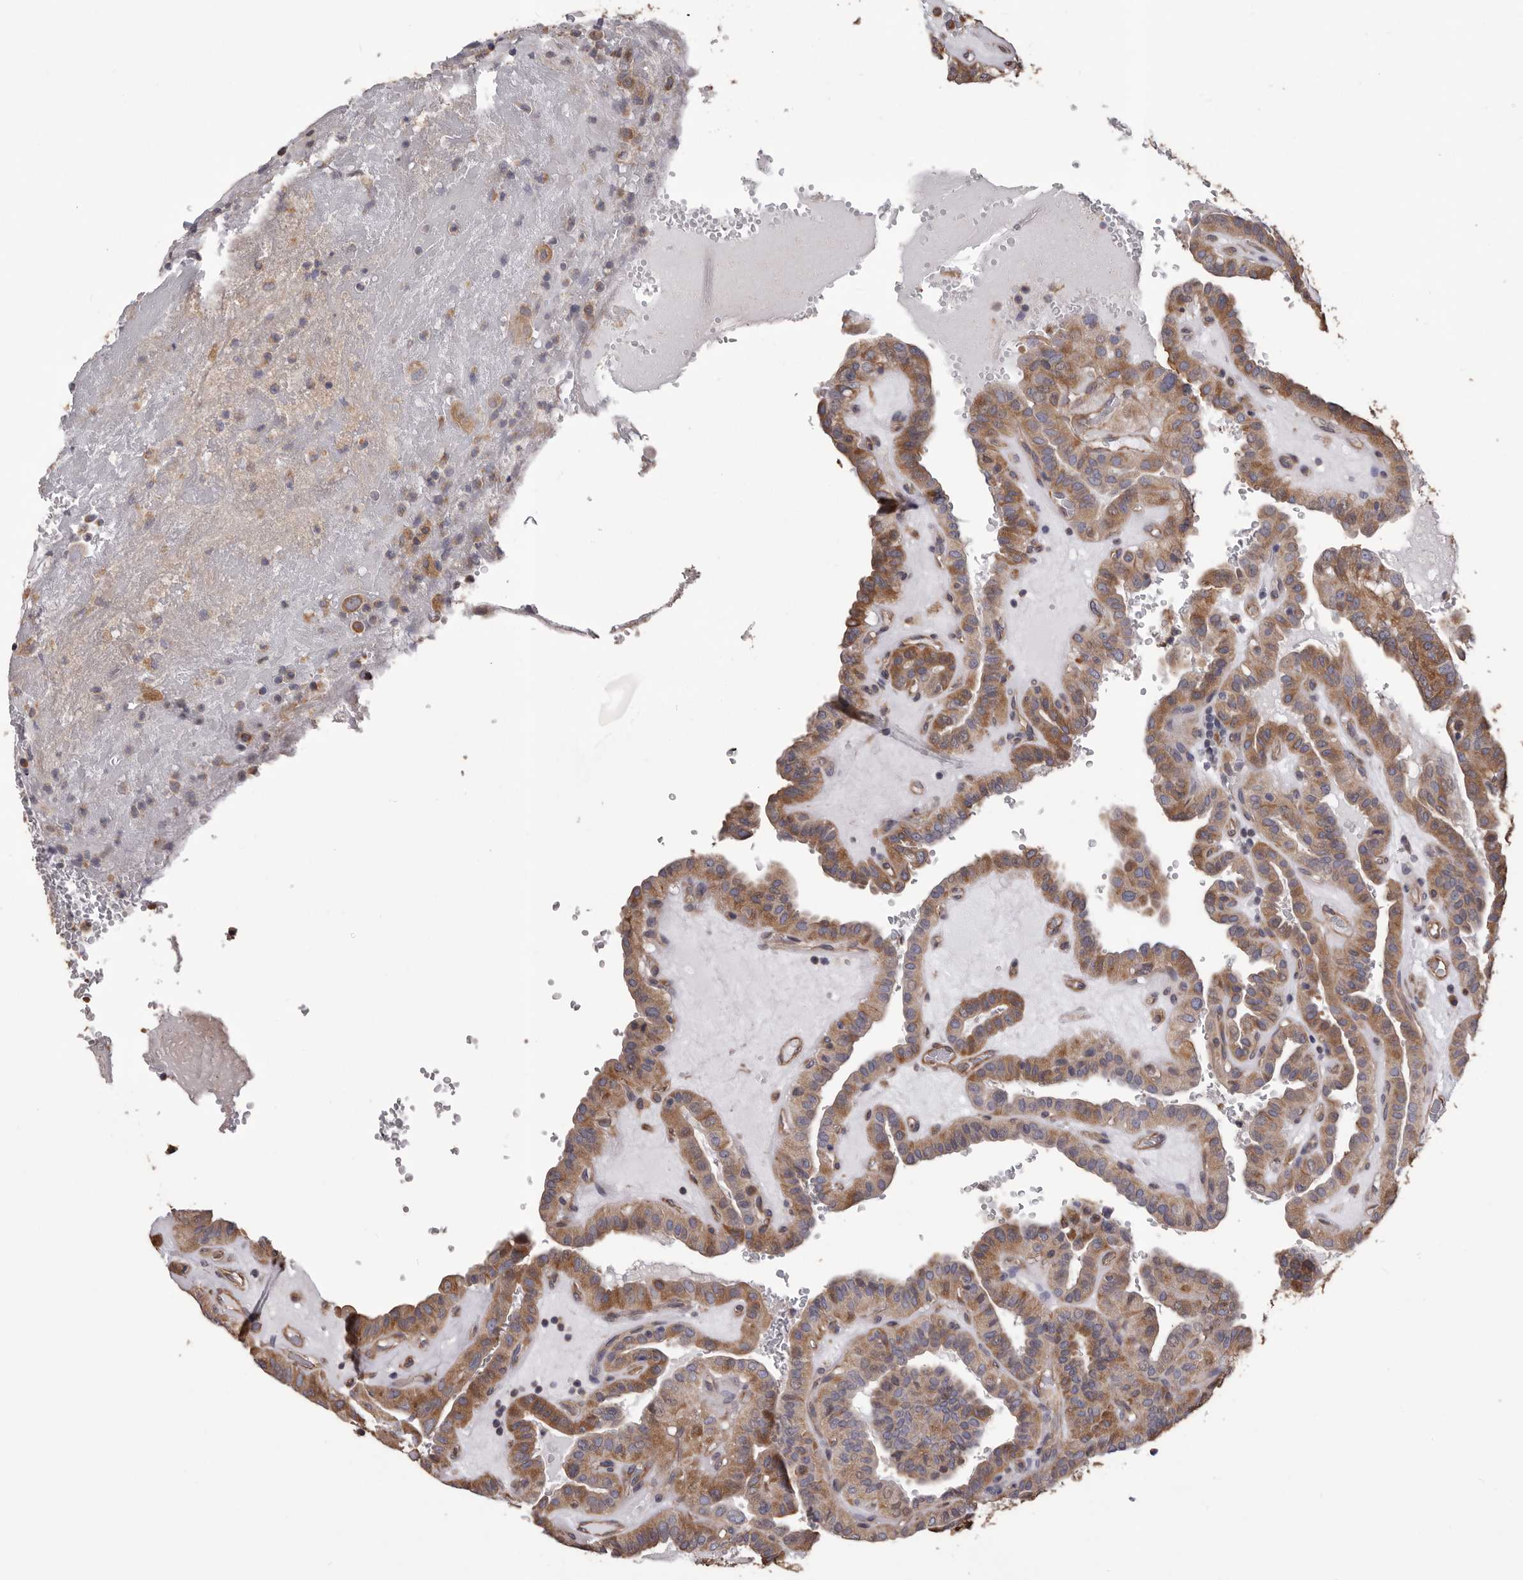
{"staining": {"intensity": "moderate", "quantity": ">75%", "location": "cytoplasmic/membranous"}, "tissue": "thyroid cancer", "cell_type": "Tumor cells", "image_type": "cancer", "snomed": [{"axis": "morphology", "description": "Papillary adenocarcinoma, NOS"}, {"axis": "topography", "description": "Thyroid gland"}], "caption": "Protein staining of papillary adenocarcinoma (thyroid) tissue demonstrates moderate cytoplasmic/membranous positivity in about >75% of tumor cells.", "gene": "CEP104", "patient": {"sex": "male", "age": 77}}